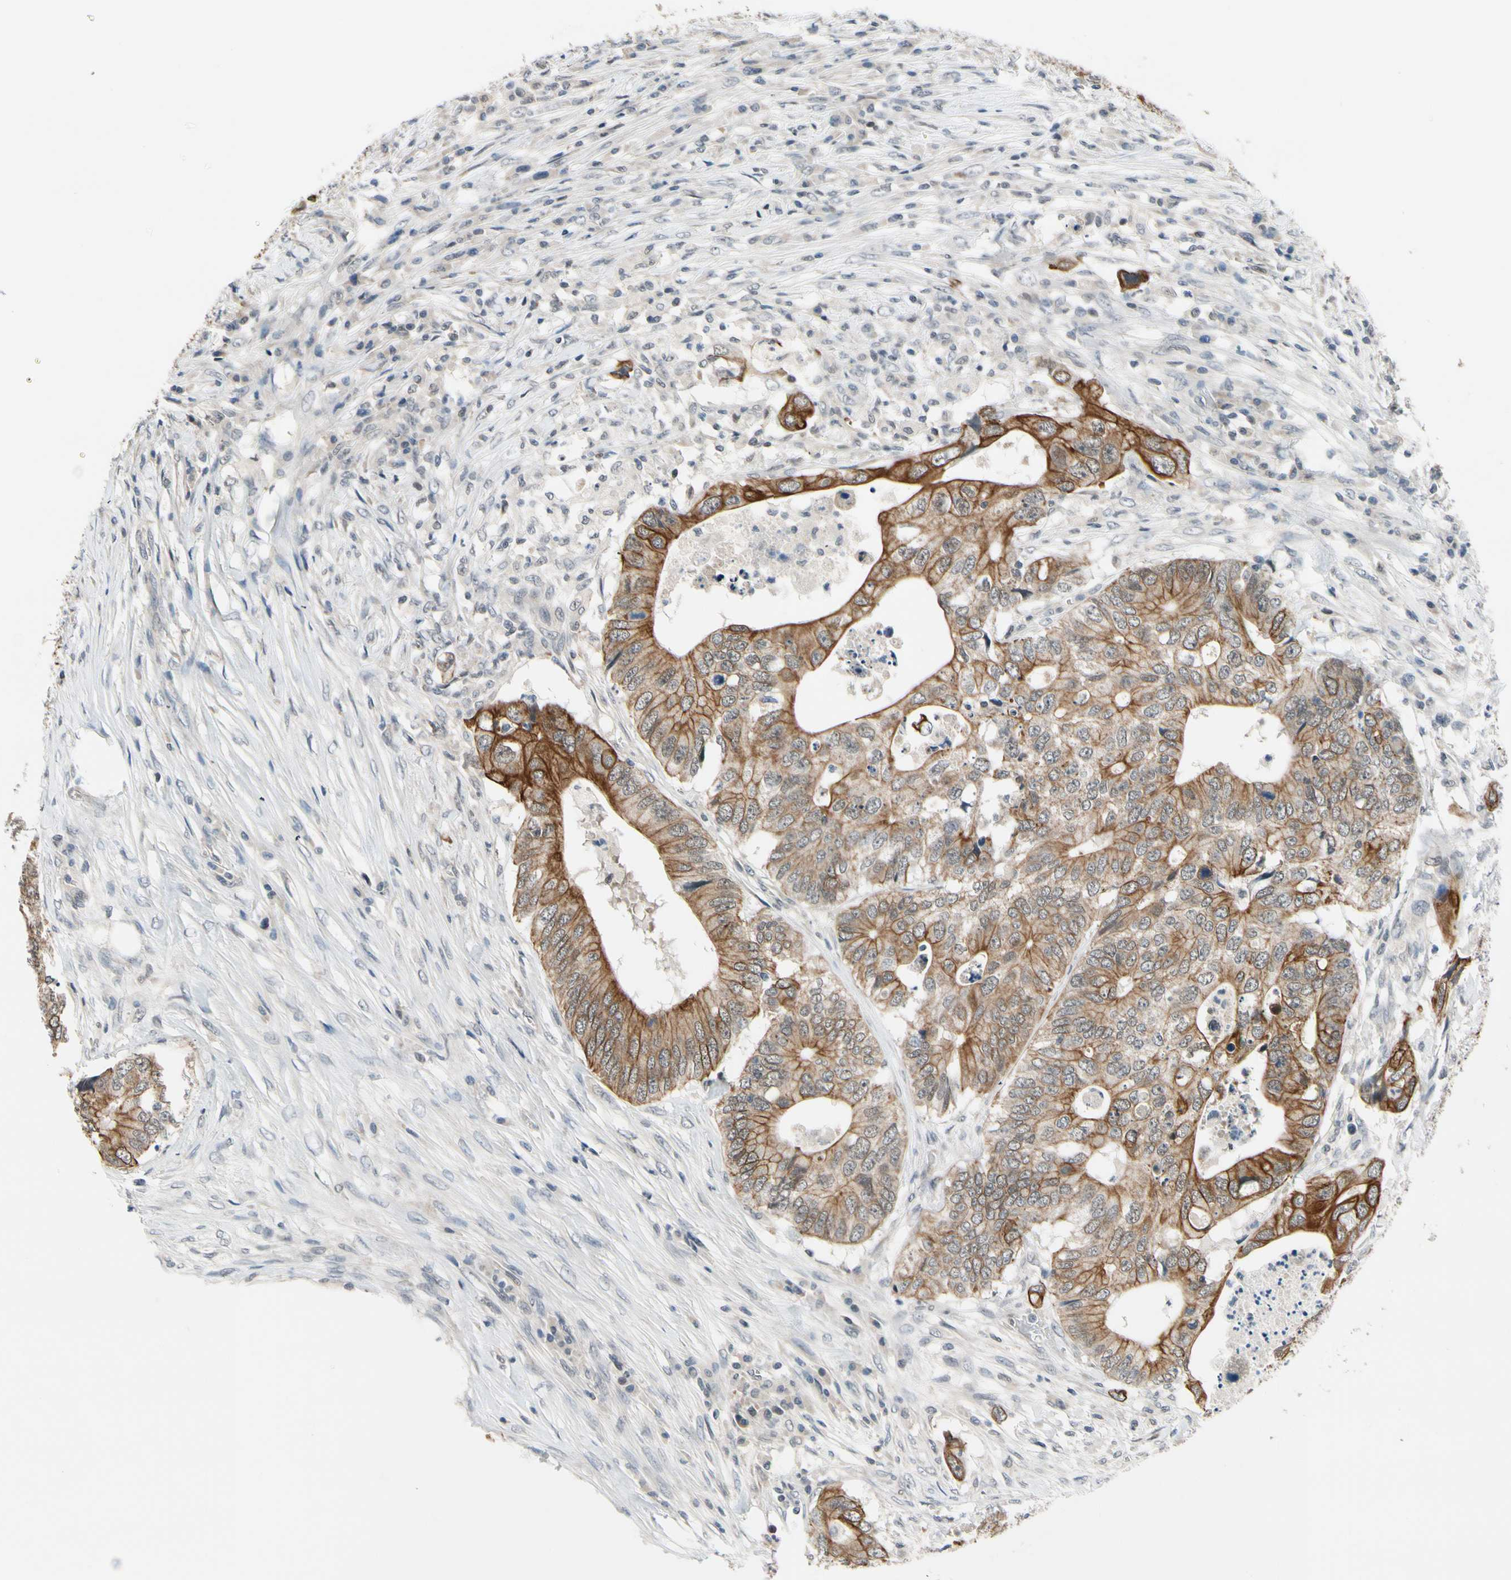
{"staining": {"intensity": "moderate", "quantity": ">75%", "location": "cytoplasmic/membranous"}, "tissue": "colorectal cancer", "cell_type": "Tumor cells", "image_type": "cancer", "snomed": [{"axis": "morphology", "description": "Adenocarcinoma, NOS"}, {"axis": "topography", "description": "Colon"}], "caption": "Colorectal cancer stained with IHC displays moderate cytoplasmic/membranous positivity in approximately >75% of tumor cells.", "gene": "TAF12", "patient": {"sex": "male", "age": 71}}